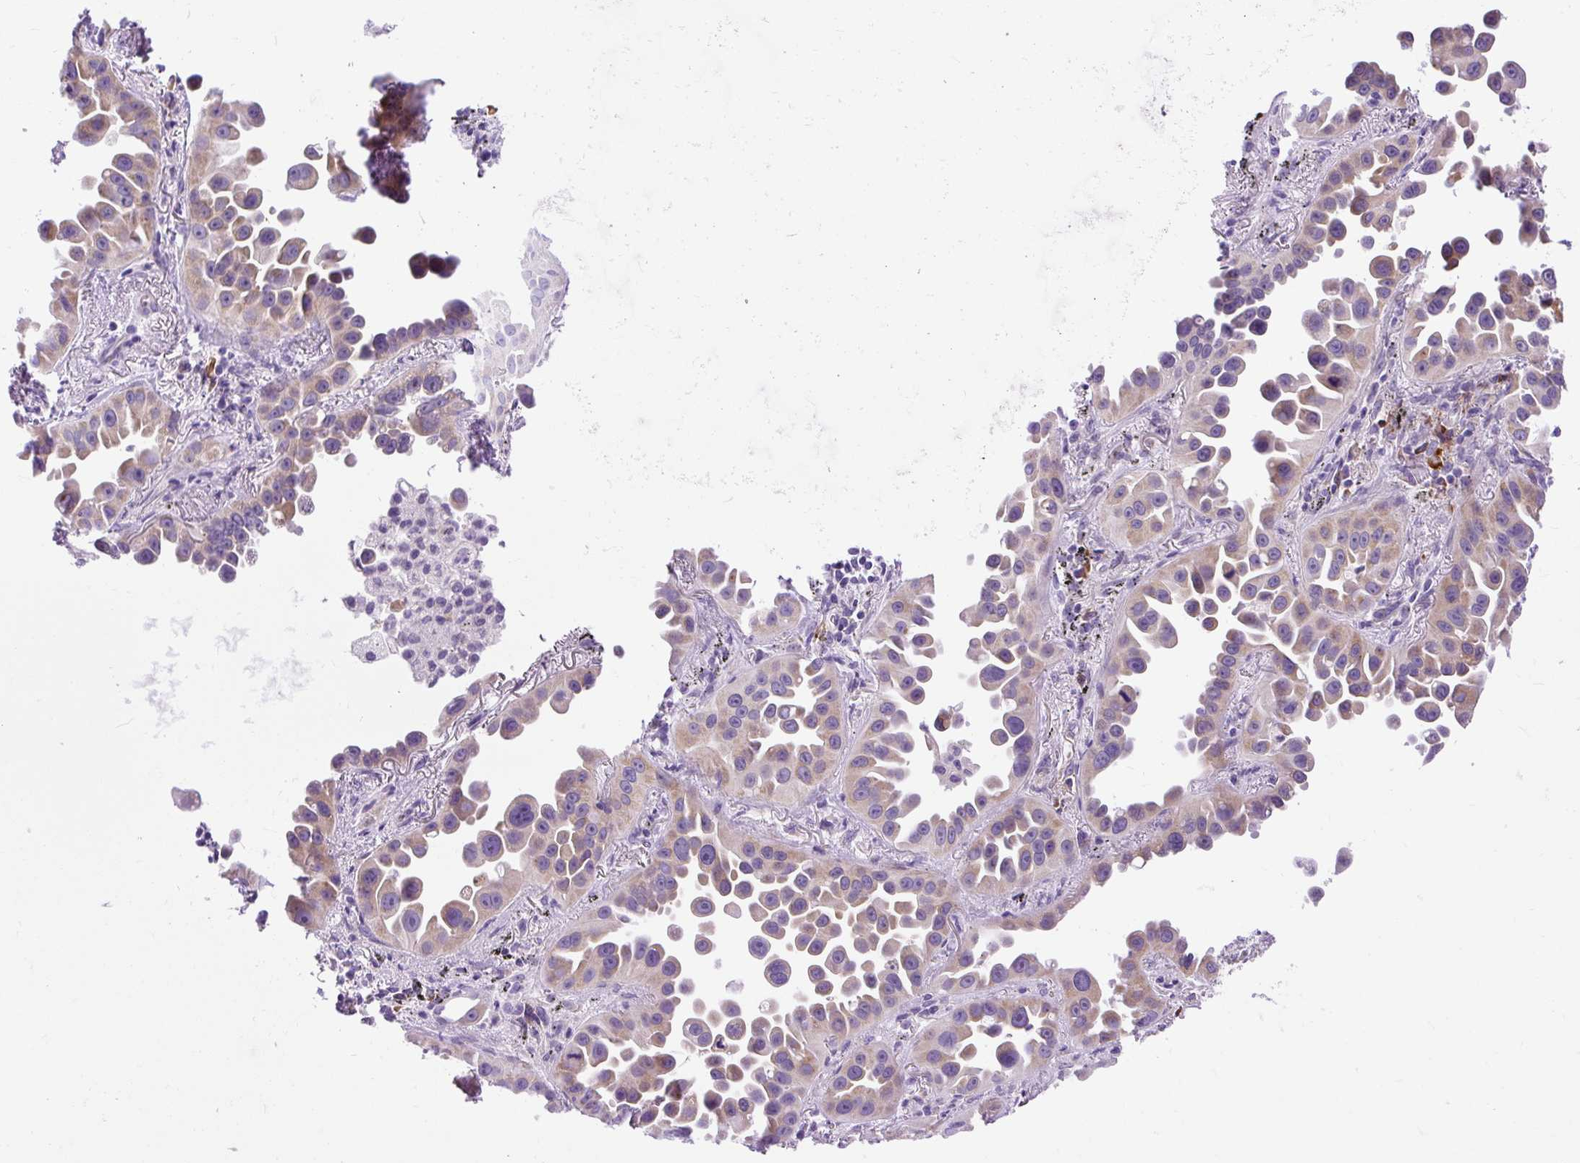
{"staining": {"intensity": "weak", "quantity": ">75%", "location": "cytoplasmic/membranous"}, "tissue": "lung cancer", "cell_type": "Tumor cells", "image_type": "cancer", "snomed": [{"axis": "morphology", "description": "Adenocarcinoma, NOS"}, {"axis": "topography", "description": "Lung"}], "caption": "Immunohistochemical staining of human lung cancer (adenocarcinoma) demonstrates weak cytoplasmic/membranous protein positivity in about >75% of tumor cells.", "gene": "SYBU", "patient": {"sex": "male", "age": 68}}